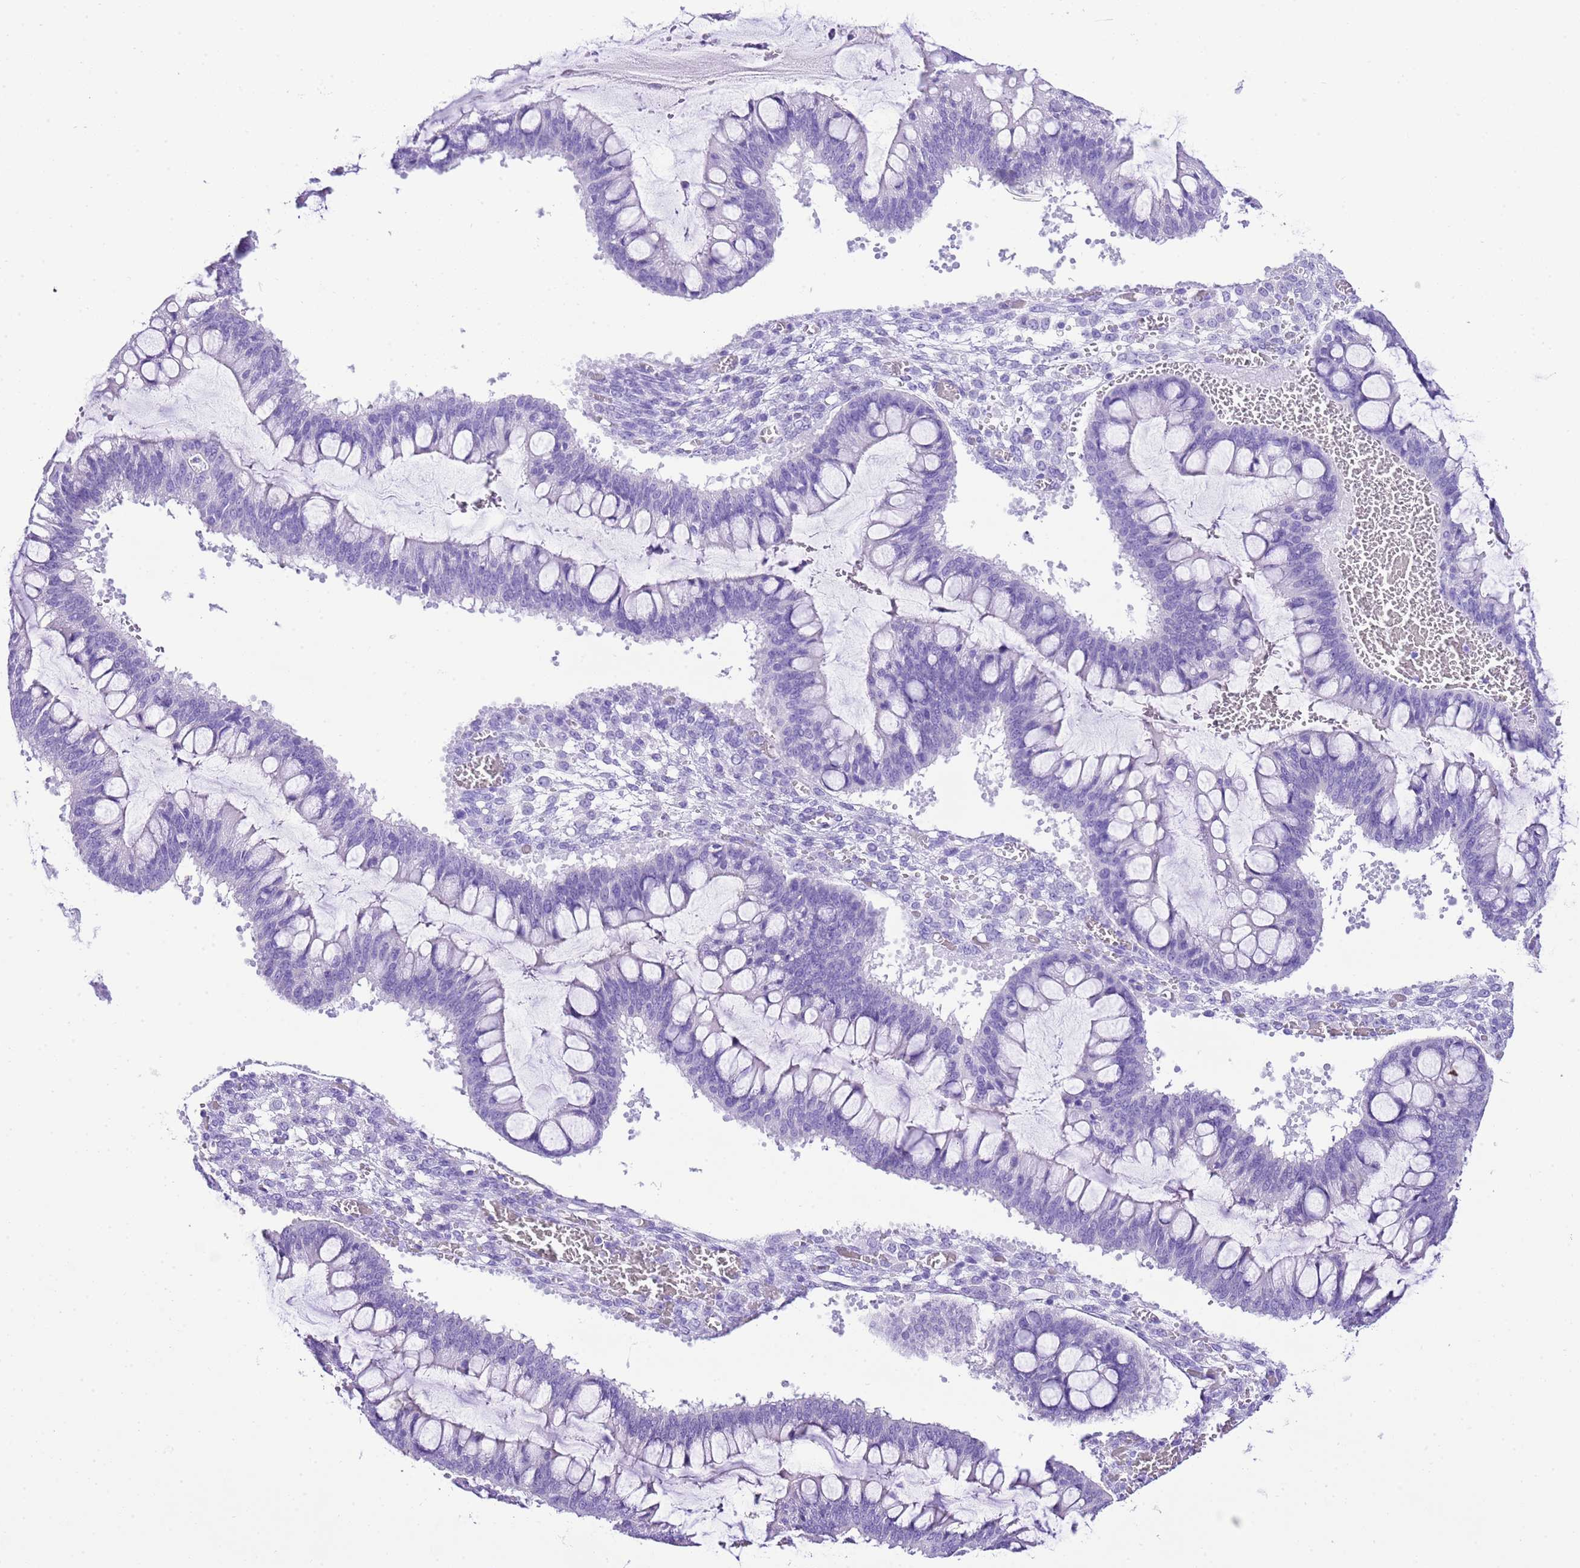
{"staining": {"intensity": "negative", "quantity": "none", "location": "none"}, "tissue": "ovarian cancer", "cell_type": "Tumor cells", "image_type": "cancer", "snomed": [{"axis": "morphology", "description": "Cystadenocarcinoma, mucinous, NOS"}, {"axis": "topography", "description": "Ovary"}], "caption": "Immunohistochemistry (IHC) photomicrograph of human ovarian cancer stained for a protein (brown), which reveals no positivity in tumor cells.", "gene": "KCNC1", "patient": {"sex": "female", "age": 73}}